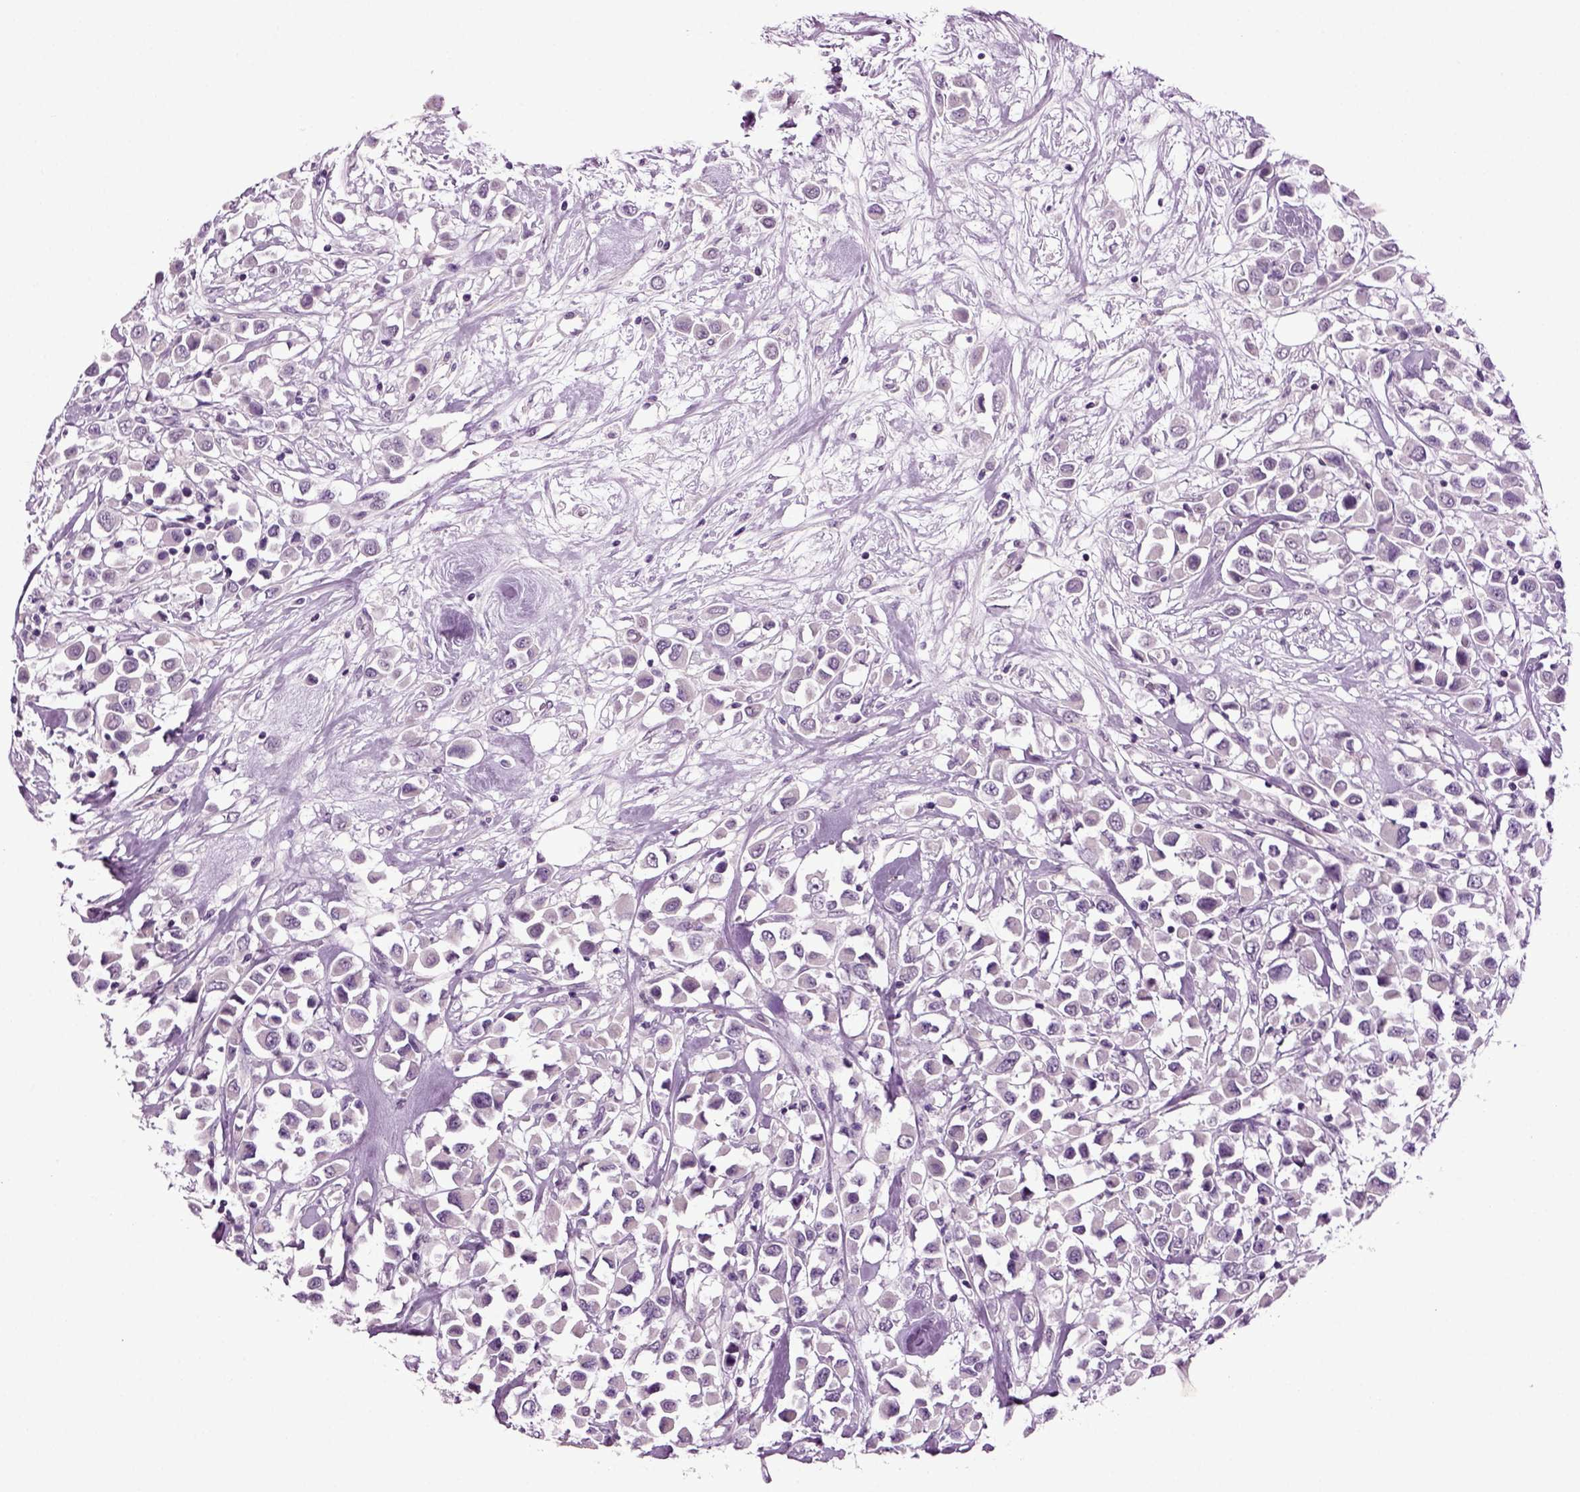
{"staining": {"intensity": "negative", "quantity": "none", "location": "none"}, "tissue": "breast cancer", "cell_type": "Tumor cells", "image_type": "cancer", "snomed": [{"axis": "morphology", "description": "Duct carcinoma"}, {"axis": "topography", "description": "Breast"}], "caption": "Micrograph shows no protein positivity in tumor cells of intraductal carcinoma (breast) tissue.", "gene": "SLC17A6", "patient": {"sex": "female", "age": 61}}